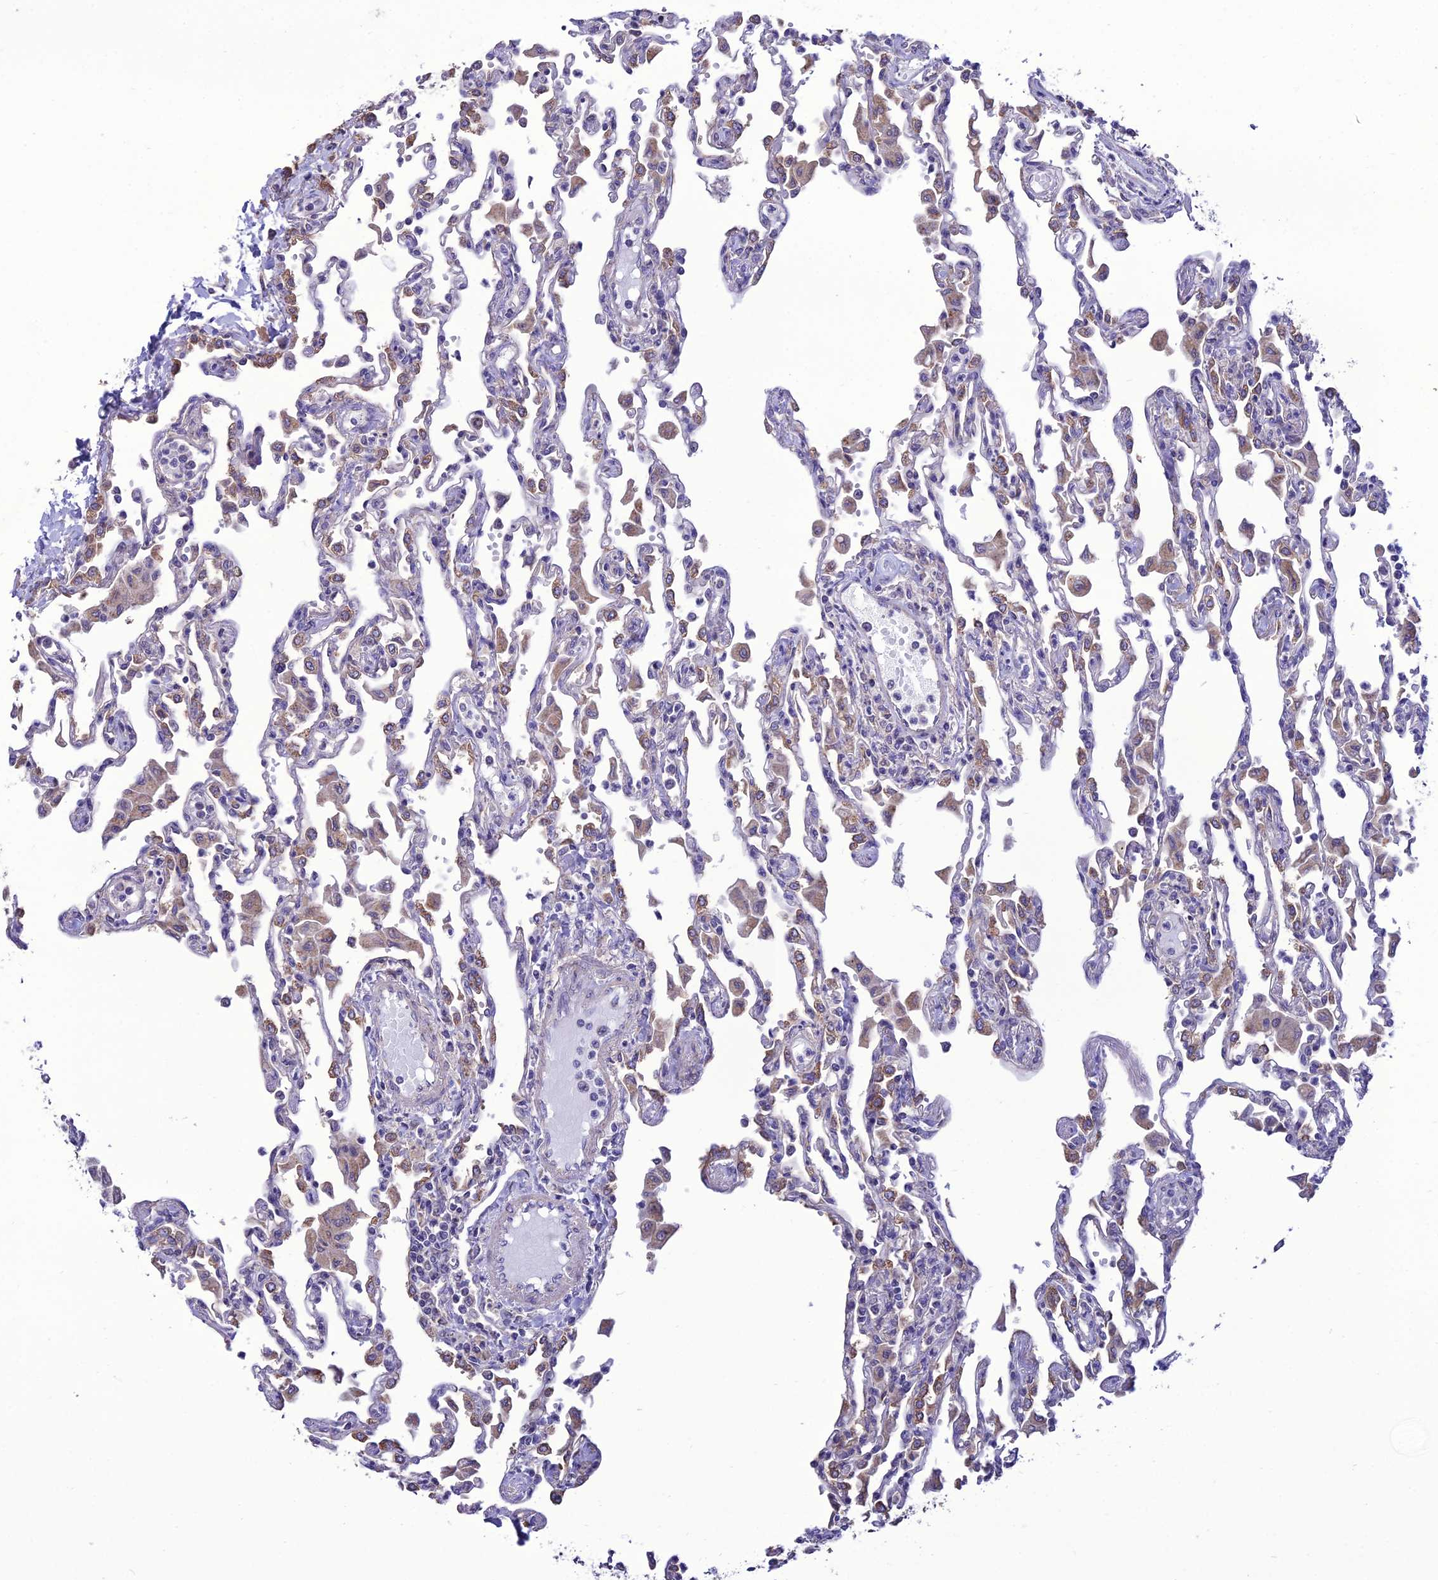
{"staining": {"intensity": "moderate", "quantity": "25%-75%", "location": "cytoplasmic/membranous"}, "tissue": "lung", "cell_type": "Alveolar cells", "image_type": "normal", "snomed": [{"axis": "morphology", "description": "Normal tissue, NOS"}, {"axis": "topography", "description": "Bronchus"}, {"axis": "topography", "description": "Lung"}], "caption": "Approximately 25%-75% of alveolar cells in normal human lung demonstrate moderate cytoplasmic/membranous protein positivity as visualized by brown immunohistochemical staining.", "gene": "HOGA1", "patient": {"sex": "female", "age": 49}}